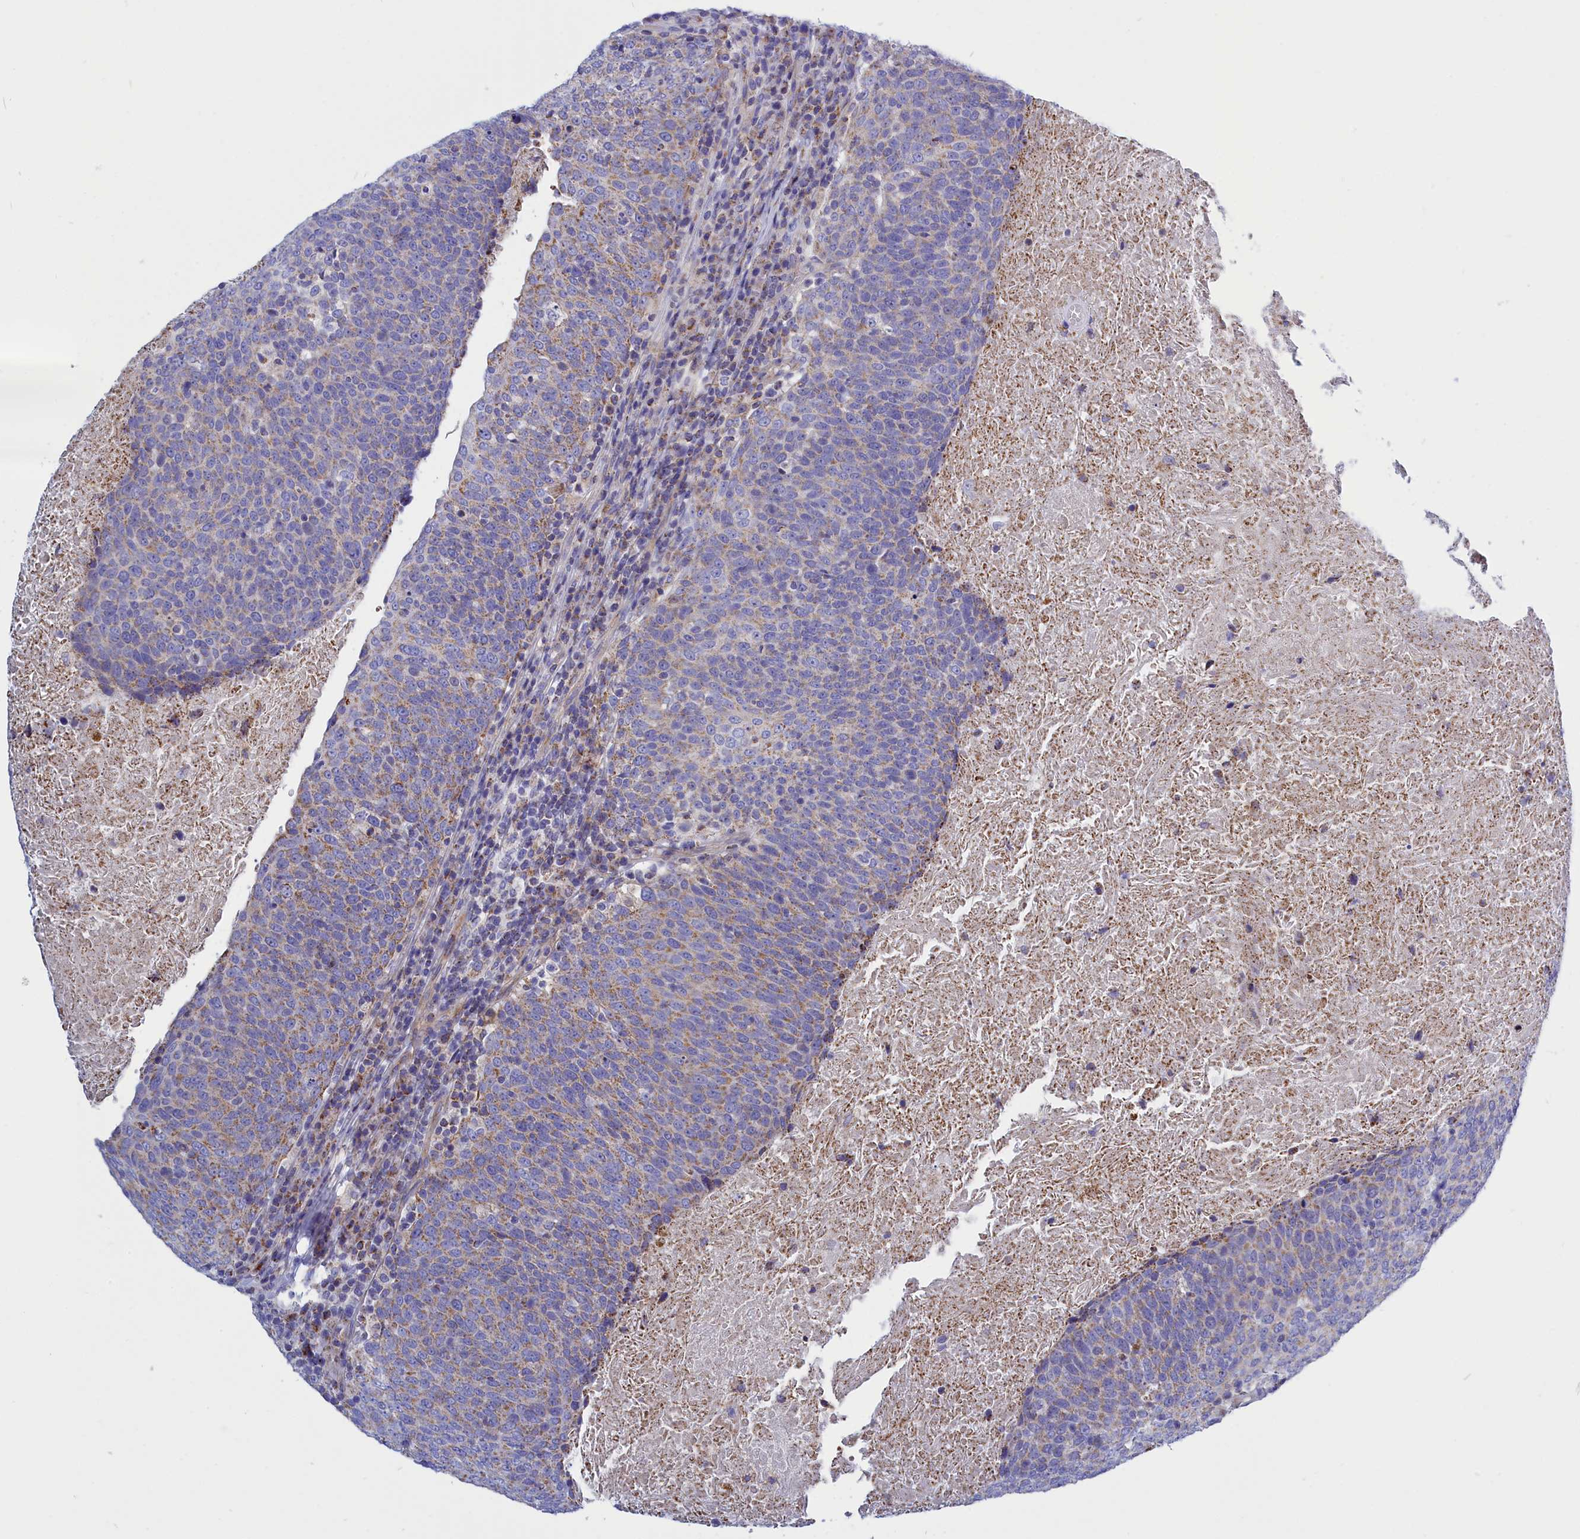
{"staining": {"intensity": "weak", "quantity": "25%-75%", "location": "cytoplasmic/membranous"}, "tissue": "head and neck cancer", "cell_type": "Tumor cells", "image_type": "cancer", "snomed": [{"axis": "morphology", "description": "Squamous cell carcinoma, NOS"}, {"axis": "morphology", "description": "Squamous cell carcinoma, metastatic, NOS"}, {"axis": "topography", "description": "Lymph node"}, {"axis": "topography", "description": "Head-Neck"}], "caption": "Approximately 25%-75% of tumor cells in human metastatic squamous cell carcinoma (head and neck) reveal weak cytoplasmic/membranous protein staining as visualized by brown immunohistochemical staining.", "gene": "CCRL2", "patient": {"sex": "male", "age": 62}}